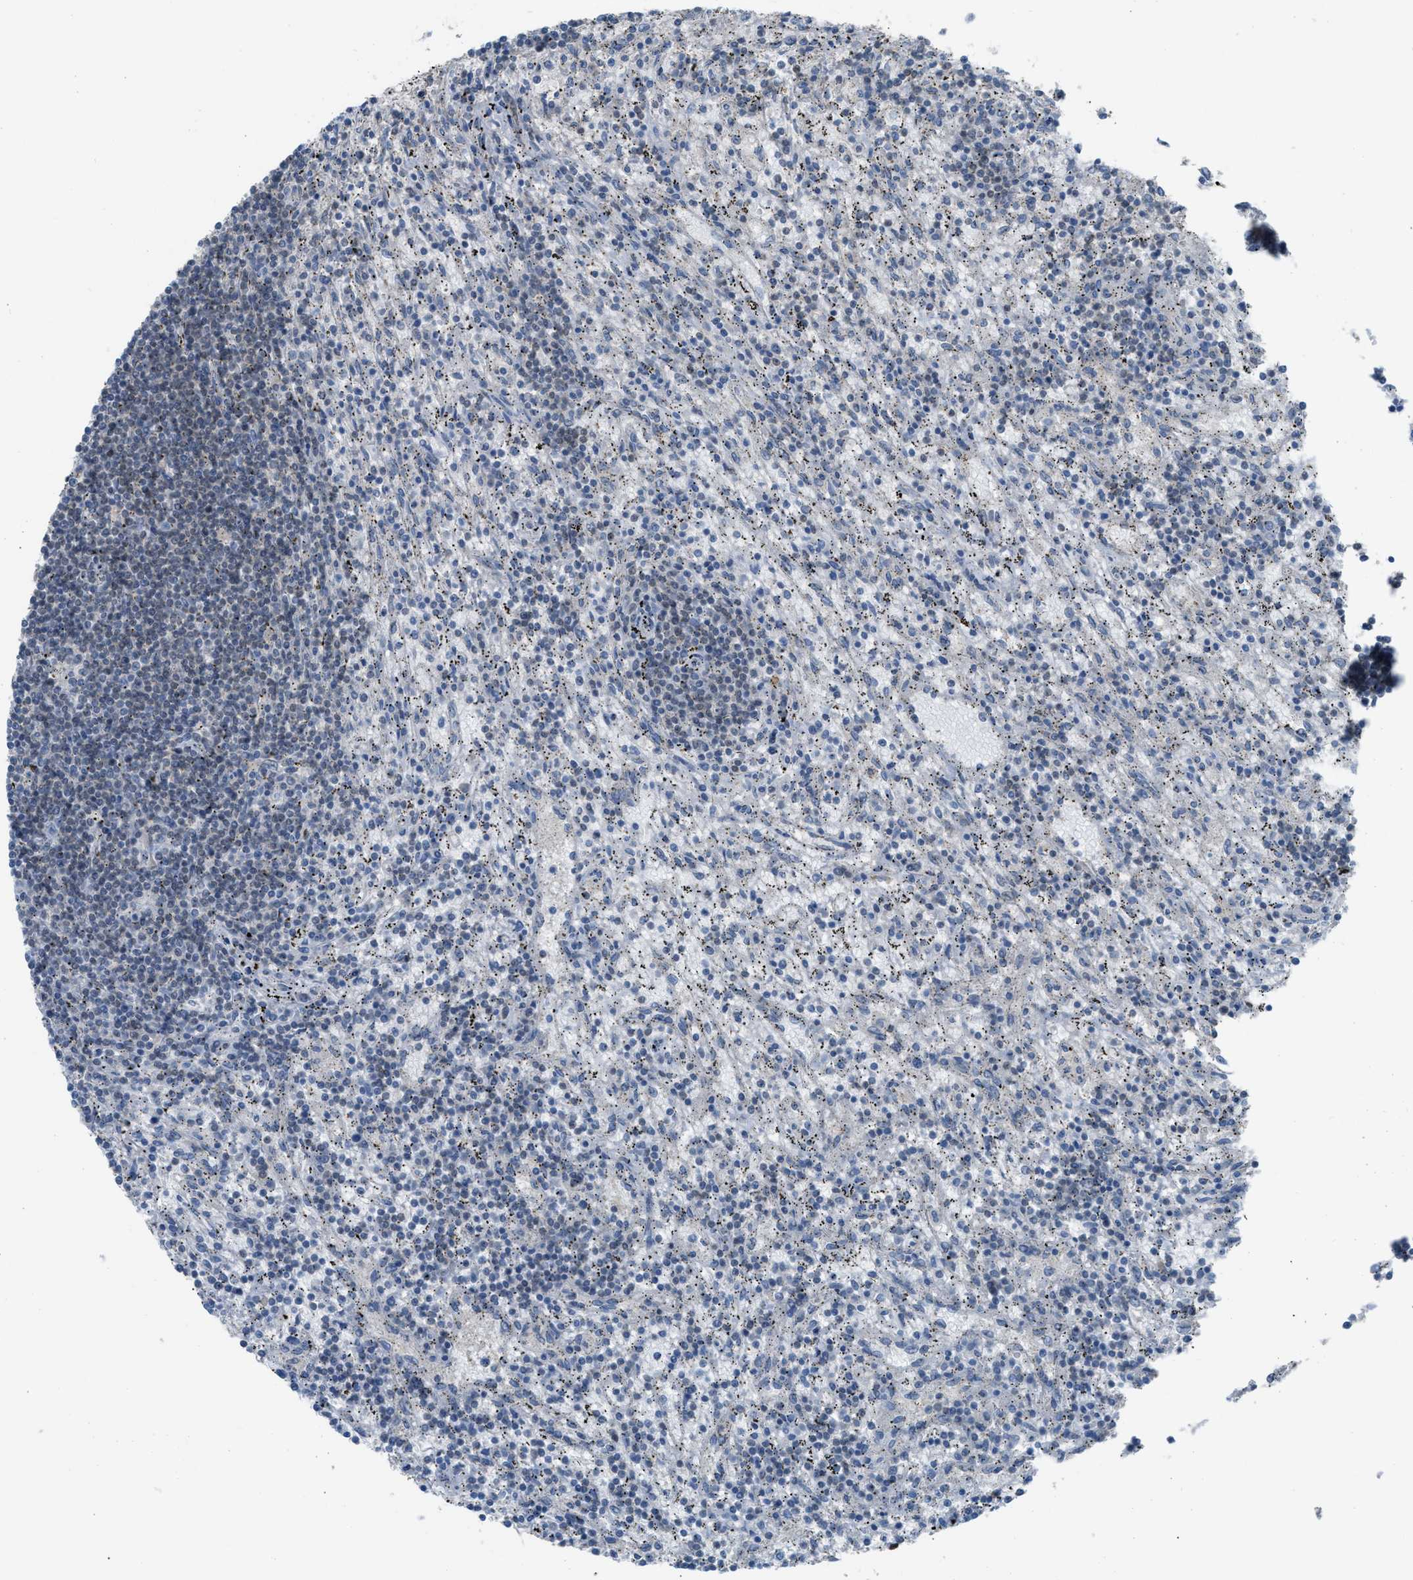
{"staining": {"intensity": "negative", "quantity": "none", "location": "none"}, "tissue": "lymphoma", "cell_type": "Tumor cells", "image_type": "cancer", "snomed": [{"axis": "morphology", "description": "Malignant lymphoma, non-Hodgkin's type, Low grade"}, {"axis": "topography", "description": "Spleen"}], "caption": "The micrograph reveals no staining of tumor cells in malignant lymphoma, non-Hodgkin's type (low-grade). (Stains: DAB (3,3'-diaminobenzidine) immunohistochemistry with hematoxylin counter stain, Microscopy: brightfield microscopy at high magnification).", "gene": "CRTC1", "patient": {"sex": "male", "age": 76}}